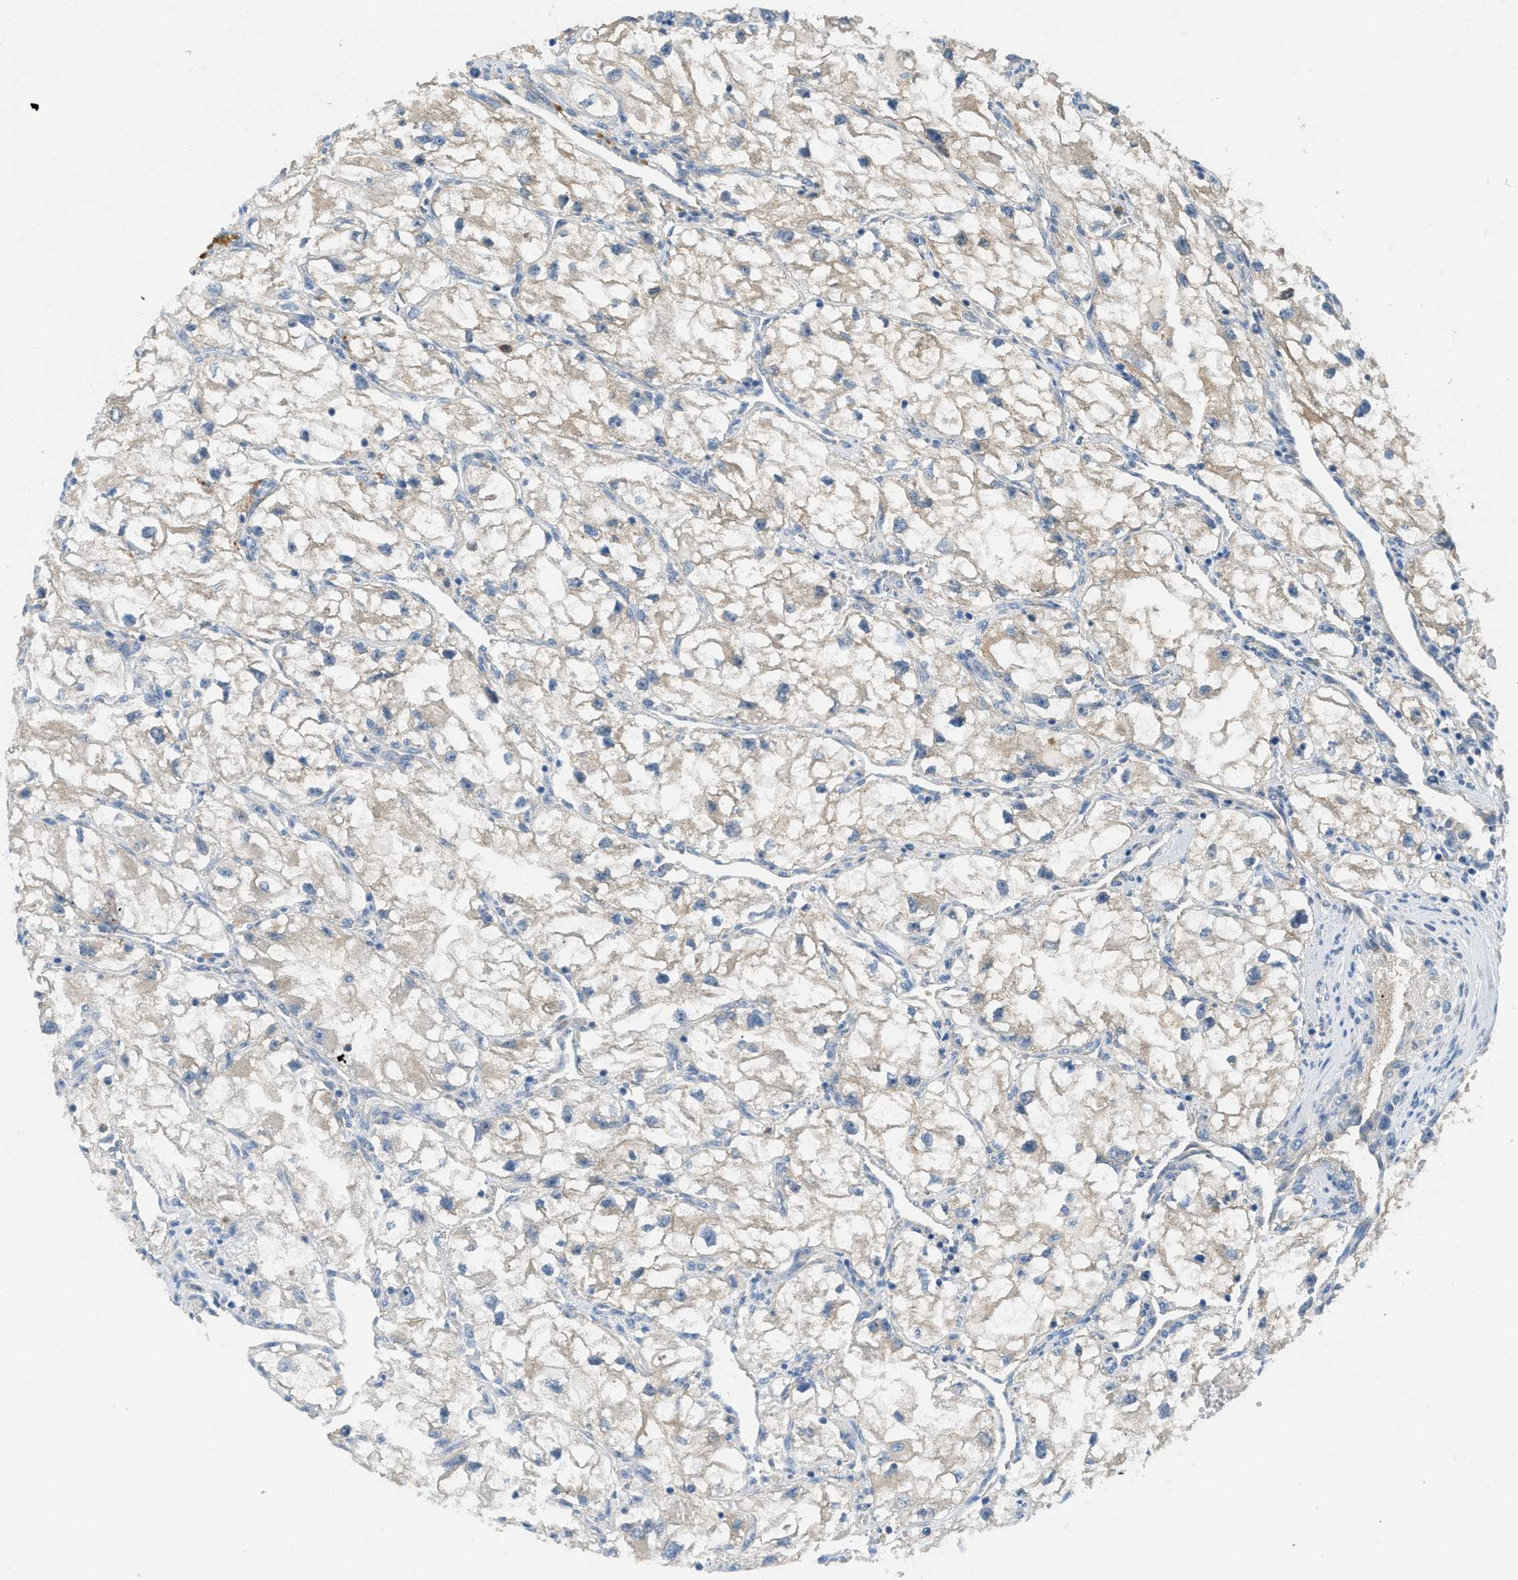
{"staining": {"intensity": "weak", "quantity": ">75%", "location": "cytoplasmic/membranous"}, "tissue": "renal cancer", "cell_type": "Tumor cells", "image_type": "cancer", "snomed": [{"axis": "morphology", "description": "Adenocarcinoma, NOS"}, {"axis": "topography", "description": "Kidney"}], "caption": "Tumor cells show low levels of weak cytoplasmic/membranous expression in about >75% of cells in human renal adenocarcinoma.", "gene": "ADCY6", "patient": {"sex": "female", "age": 70}}